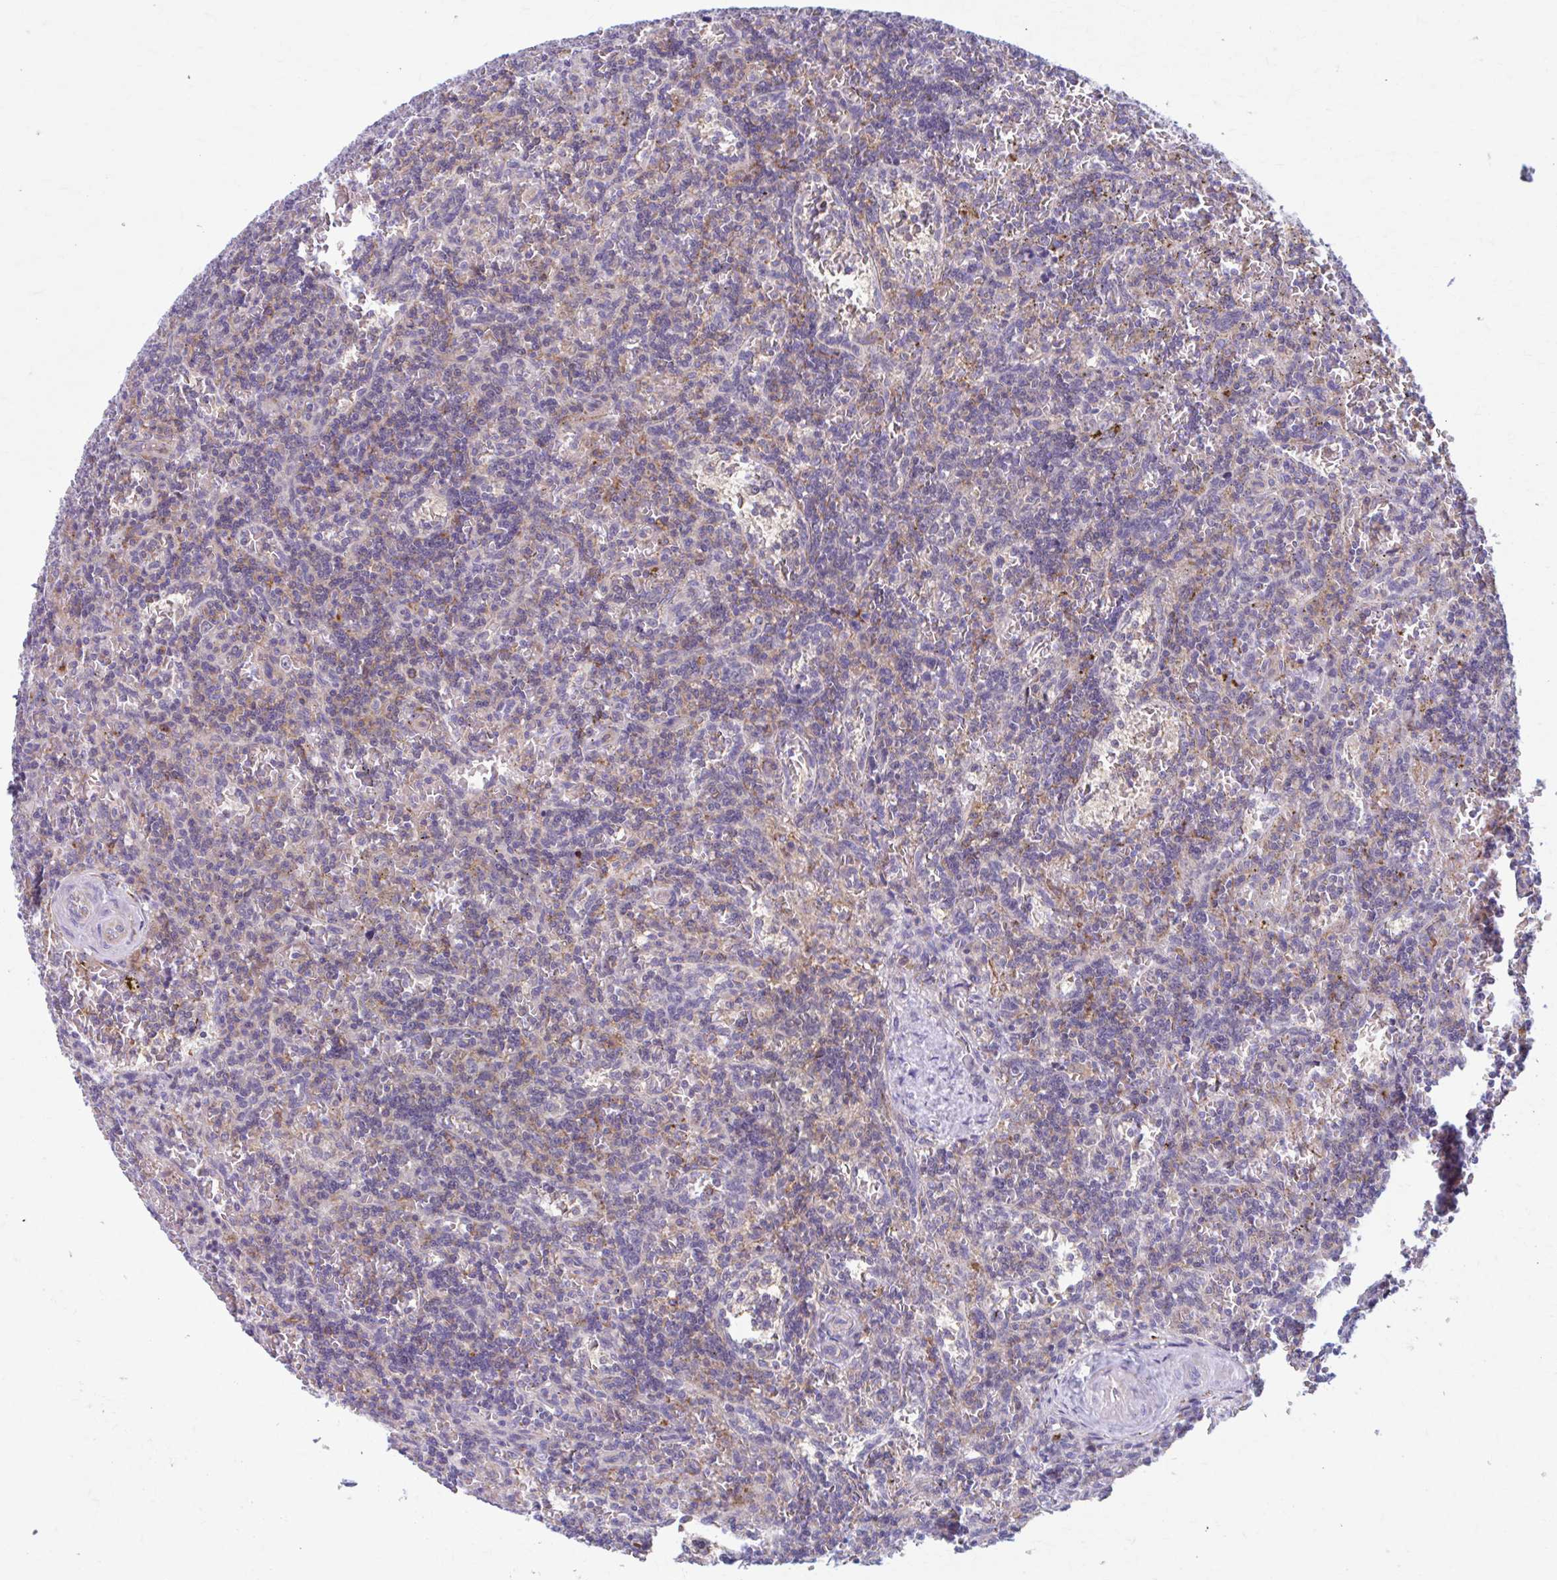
{"staining": {"intensity": "negative", "quantity": "none", "location": "none"}, "tissue": "lymphoma", "cell_type": "Tumor cells", "image_type": "cancer", "snomed": [{"axis": "morphology", "description": "Malignant lymphoma, non-Hodgkin's type, Low grade"}, {"axis": "topography", "description": "Spleen"}], "caption": "This is a histopathology image of immunohistochemistry (IHC) staining of lymphoma, which shows no expression in tumor cells. (DAB immunohistochemistry (IHC), high magnification).", "gene": "ADAT3", "patient": {"sex": "male", "age": 73}}